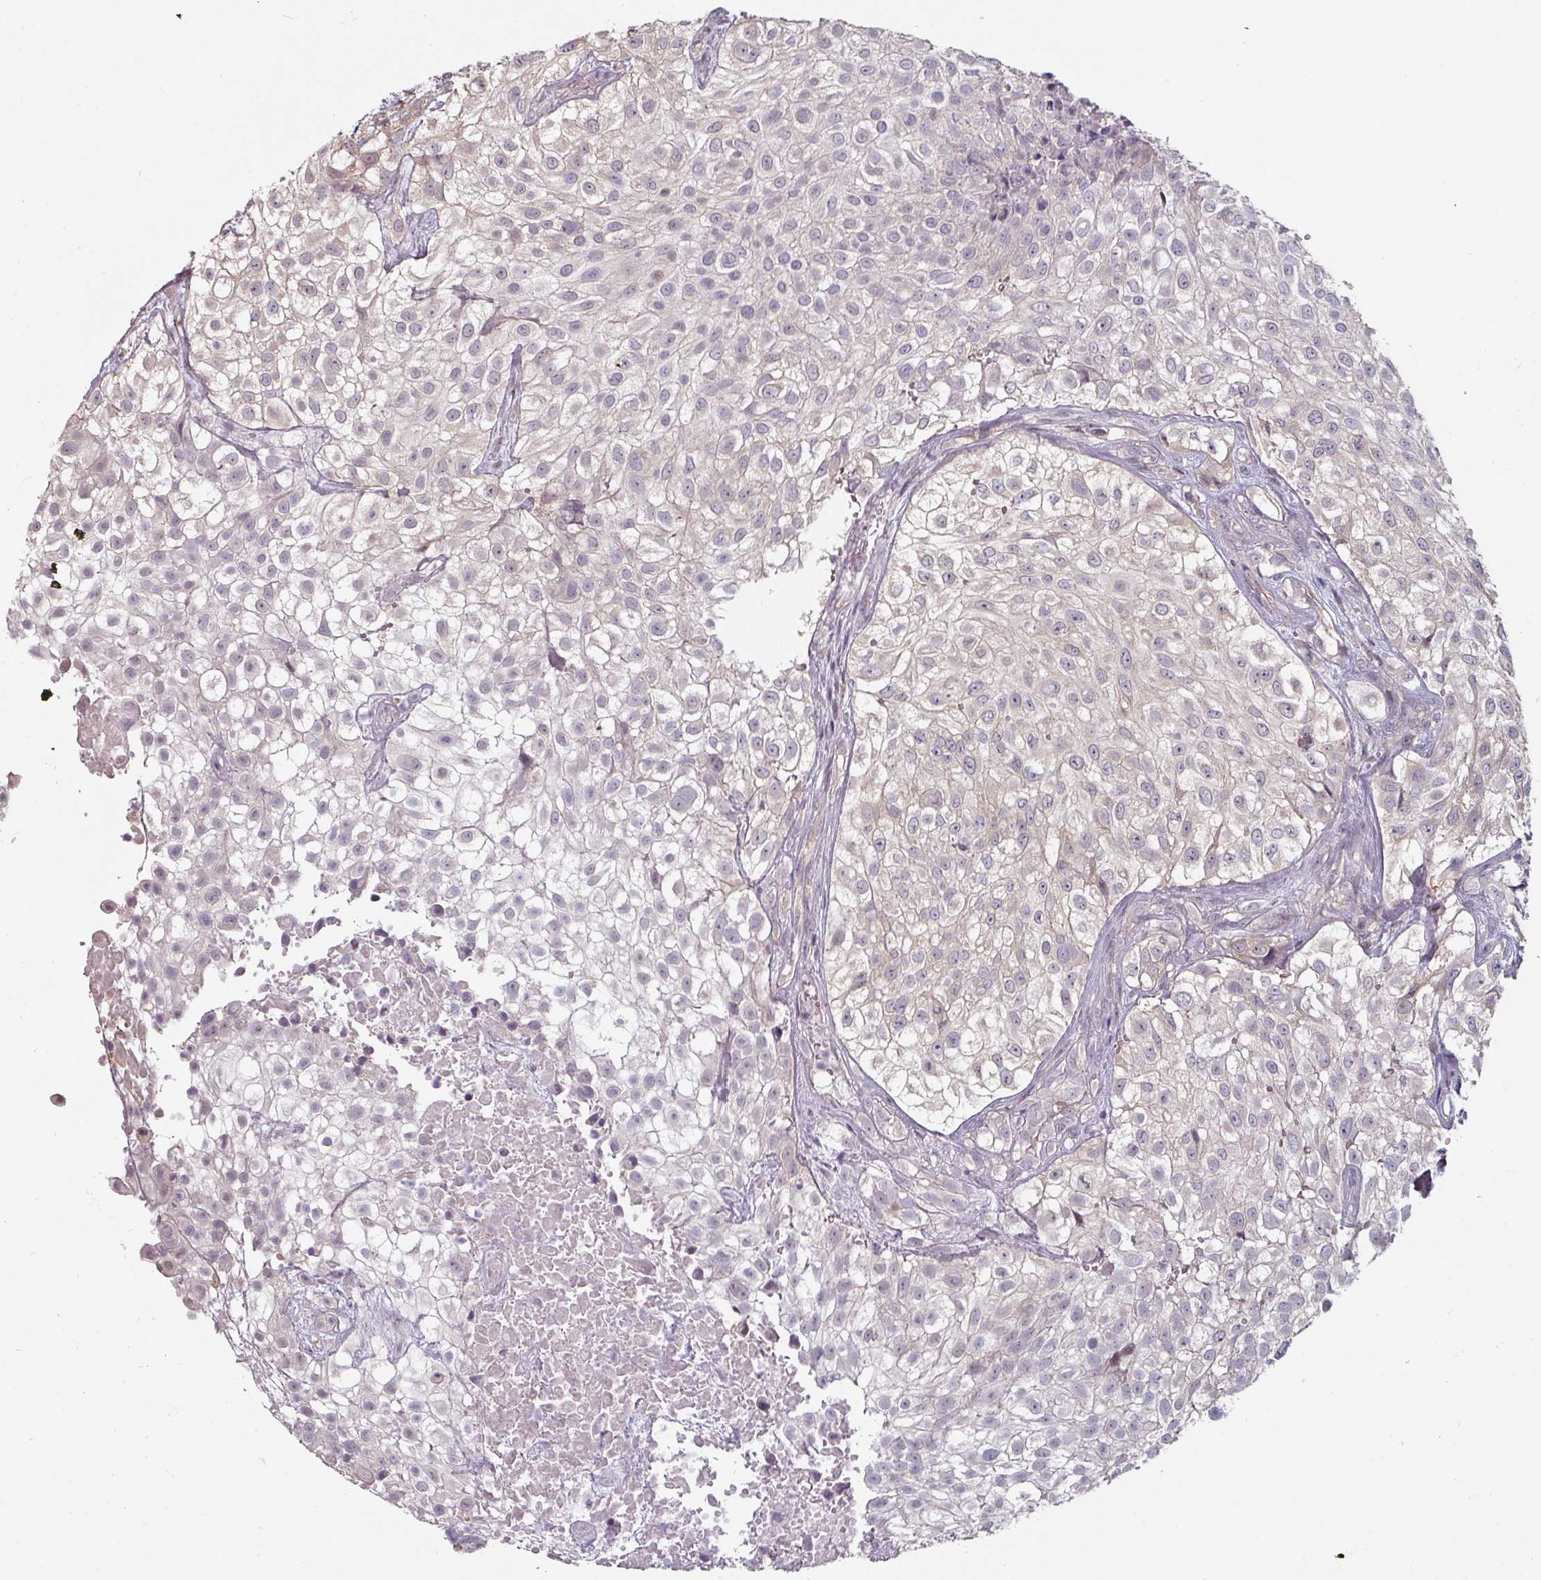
{"staining": {"intensity": "negative", "quantity": "none", "location": "none"}, "tissue": "urothelial cancer", "cell_type": "Tumor cells", "image_type": "cancer", "snomed": [{"axis": "morphology", "description": "Urothelial carcinoma, High grade"}, {"axis": "topography", "description": "Urinary bladder"}], "caption": "Immunohistochemical staining of urothelial carcinoma (high-grade) exhibits no significant expression in tumor cells.", "gene": "ZBTB6", "patient": {"sex": "male", "age": 56}}